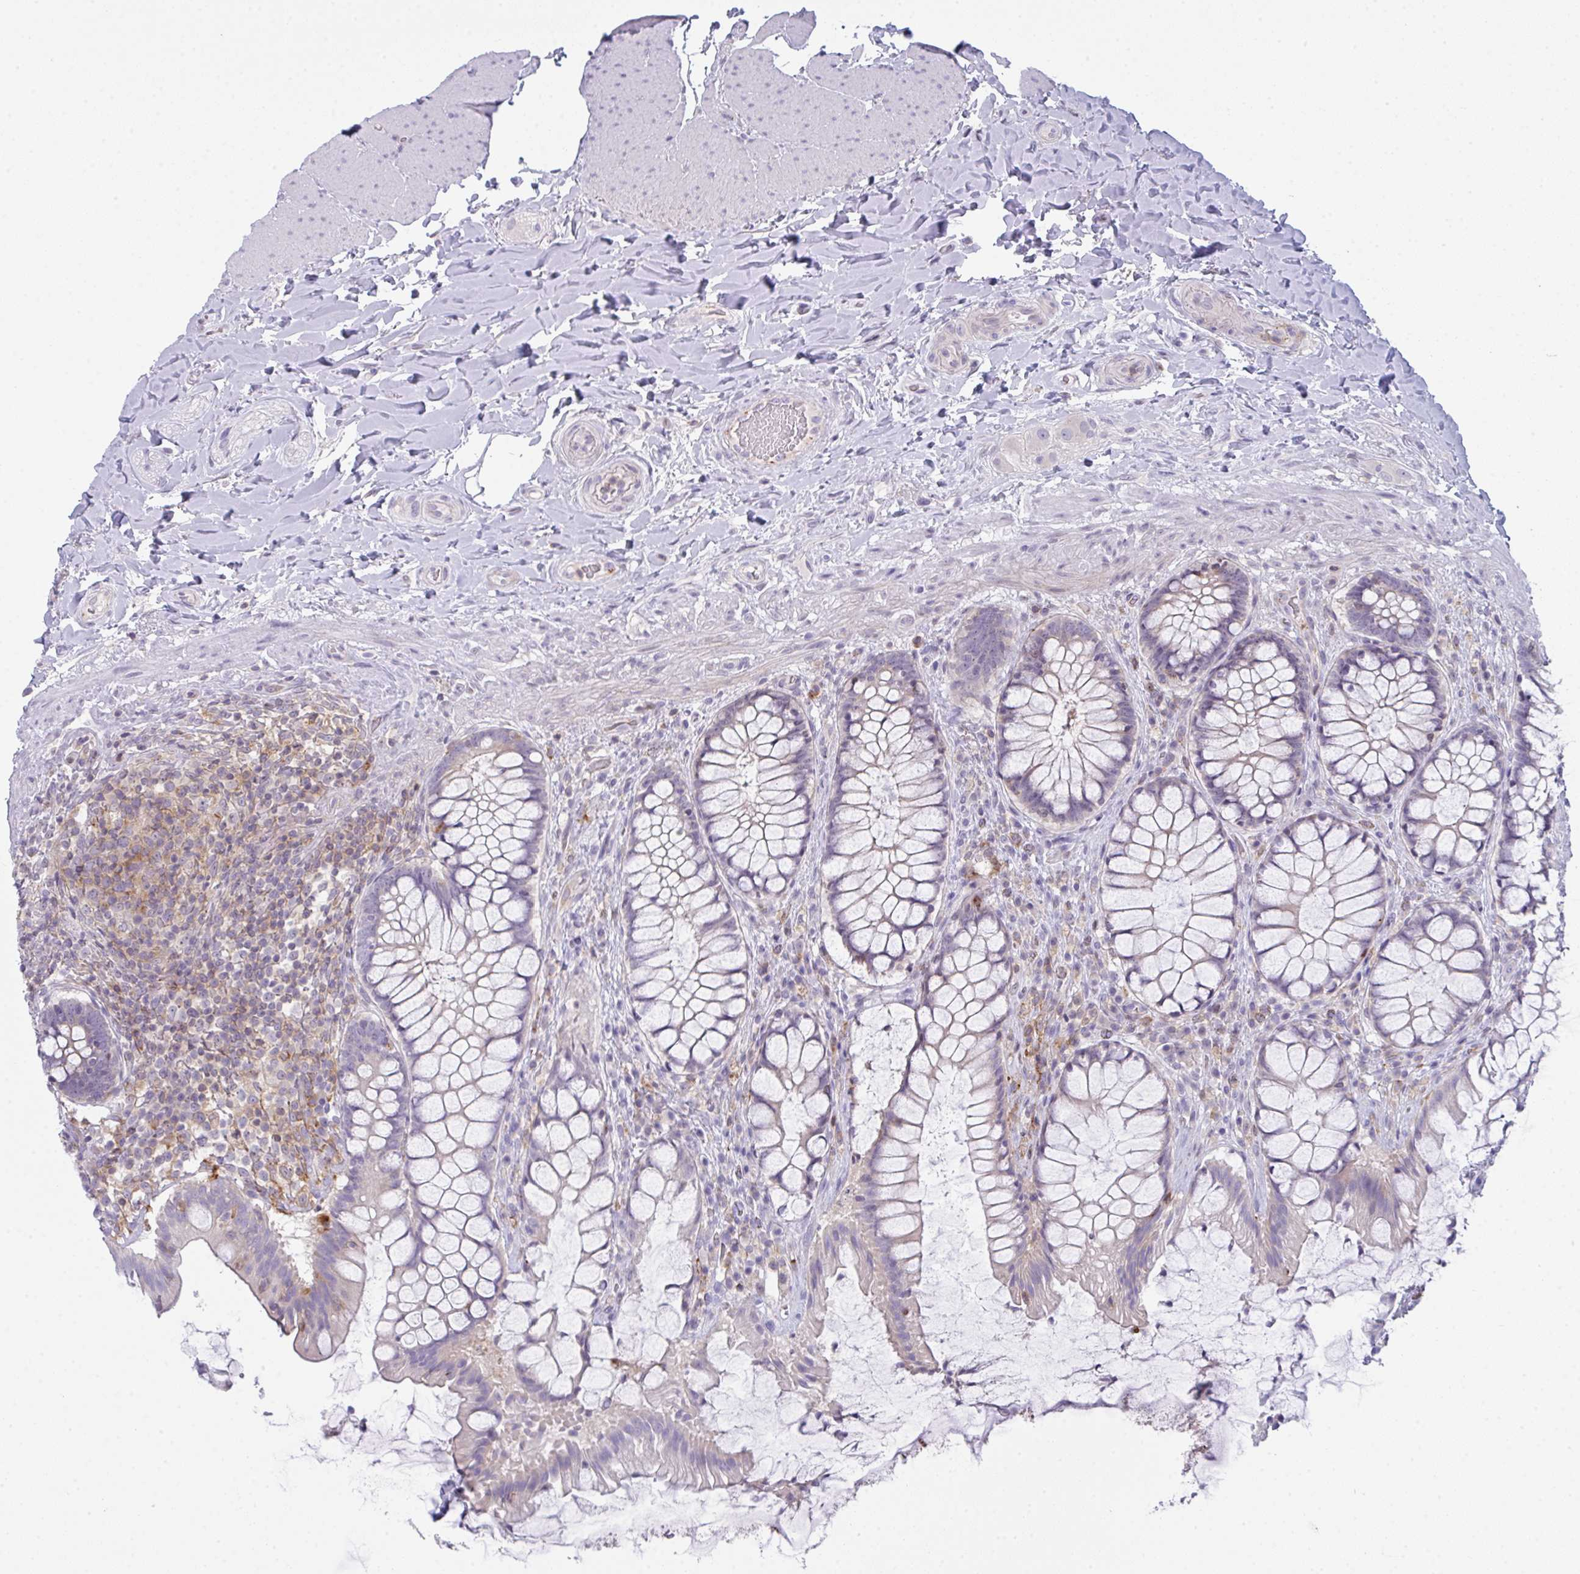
{"staining": {"intensity": "negative", "quantity": "none", "location": "none"}, "tissue": "rectum", "cell_type": "Glandular cells", "image_type": "normal", "snomed": [{"axis": "morphology", "description": "Normal tissue, NOS"}, {"axis": "topography", "description": "Rectum"}], "caption": "The image displays no staining of glandular cells in unremarkable rectum. Brightfield microscopy of IHC stained with DAB (brown) and hematoxylin (blue), captured at high magnification.", "gene": "CD80", "patient": {"sex": "female", "age": 58}}